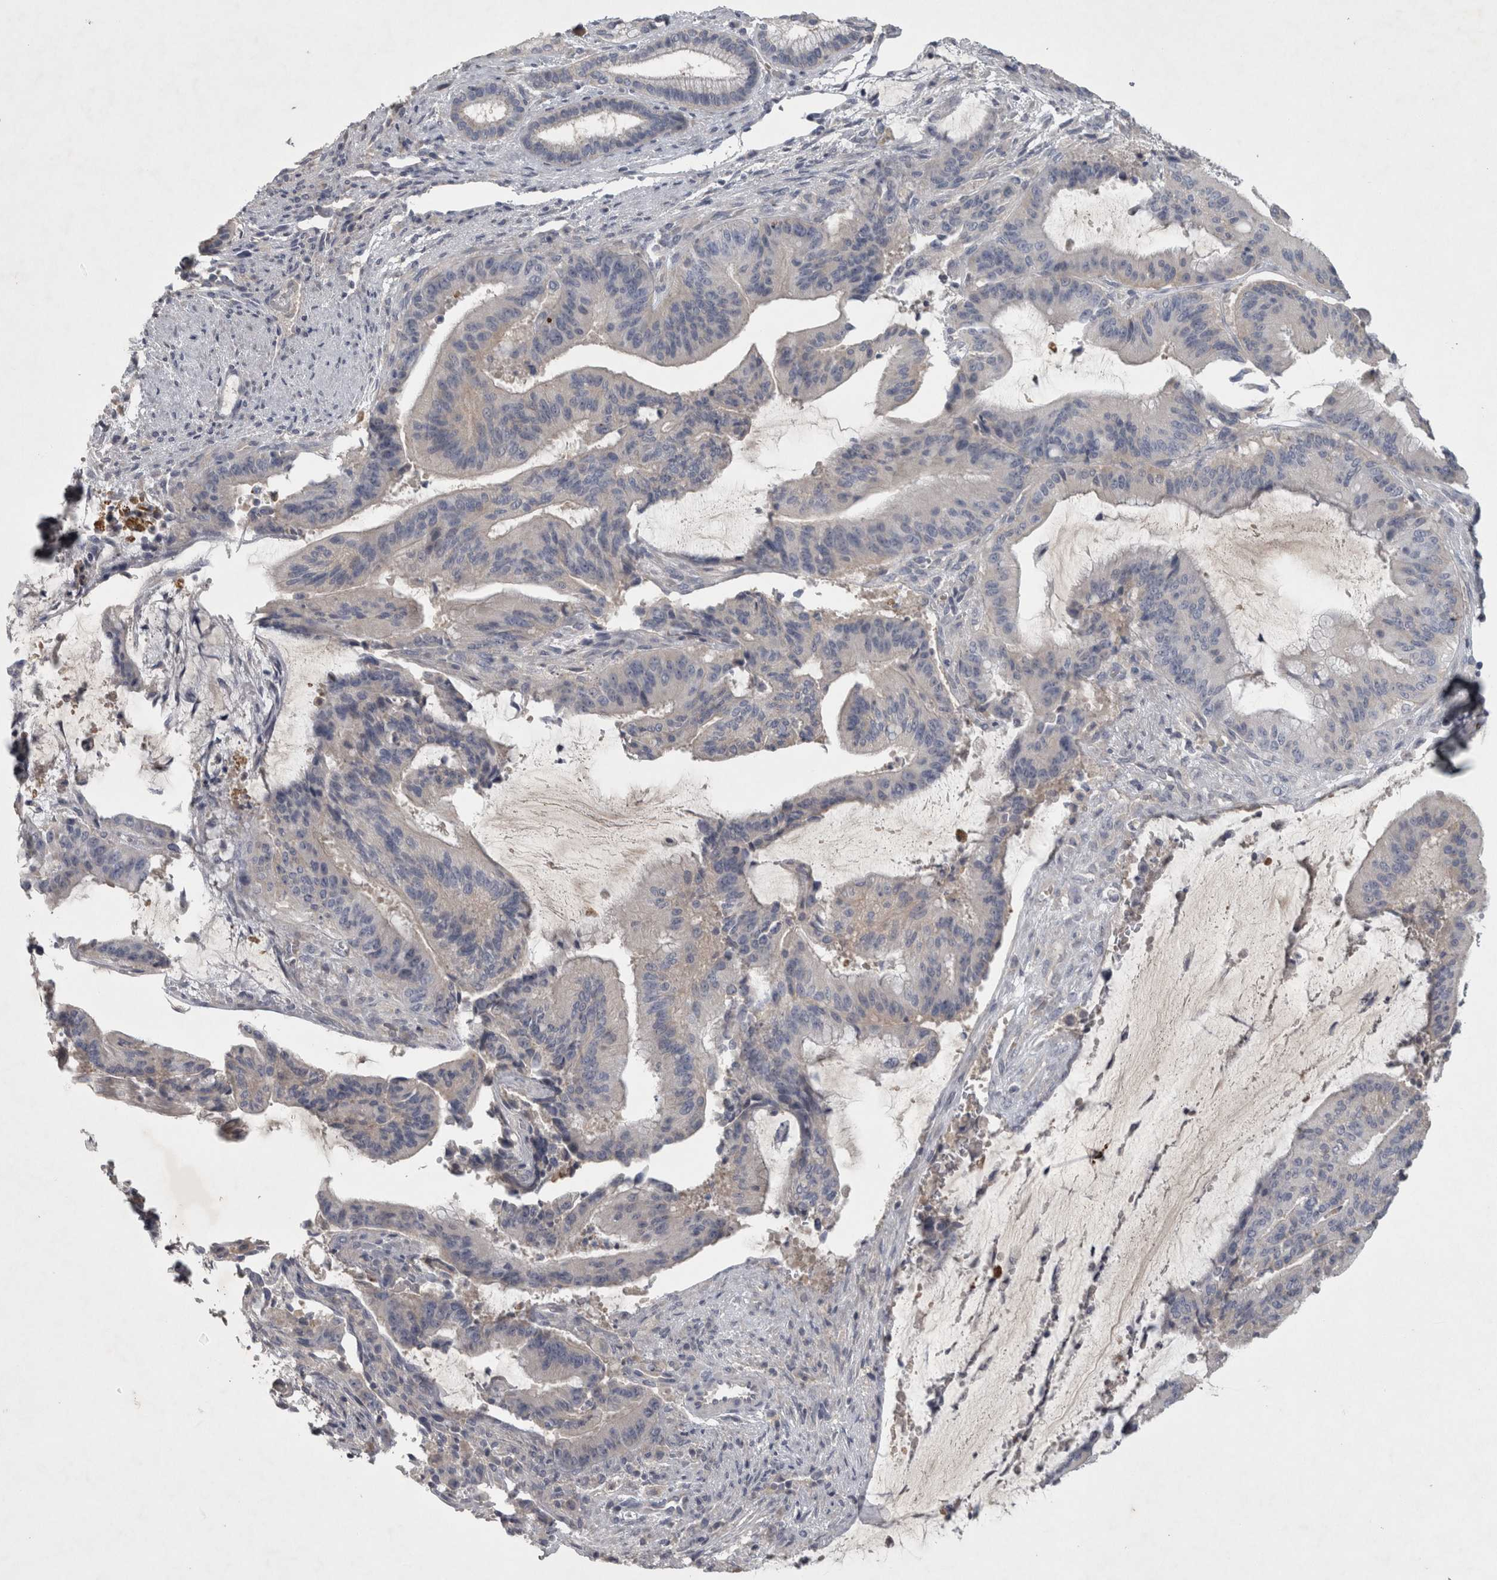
{"staining": {"intensity": "negative", "quantity": "none", "location": "none"}, "tissue": "liver cancer", "cell_type": "Tumor cells", "image_type": "cancer", "snomed": [{"axis": "morphology", "description": "Normal tissue, NOS"}, {"axis": "morphology", "description": "Cholangiocarcinoma"}, {"axis": "topography", "description": "Liver"}, {"axis": "topography", "description": "Peripheral nerve tissue"}], "caption": "There is no significant expression in tumor cells of liver cancer (cholangiocarcinoma).", "gene": "ENPP7", "patient": {"sex": "female", "age": 73}}